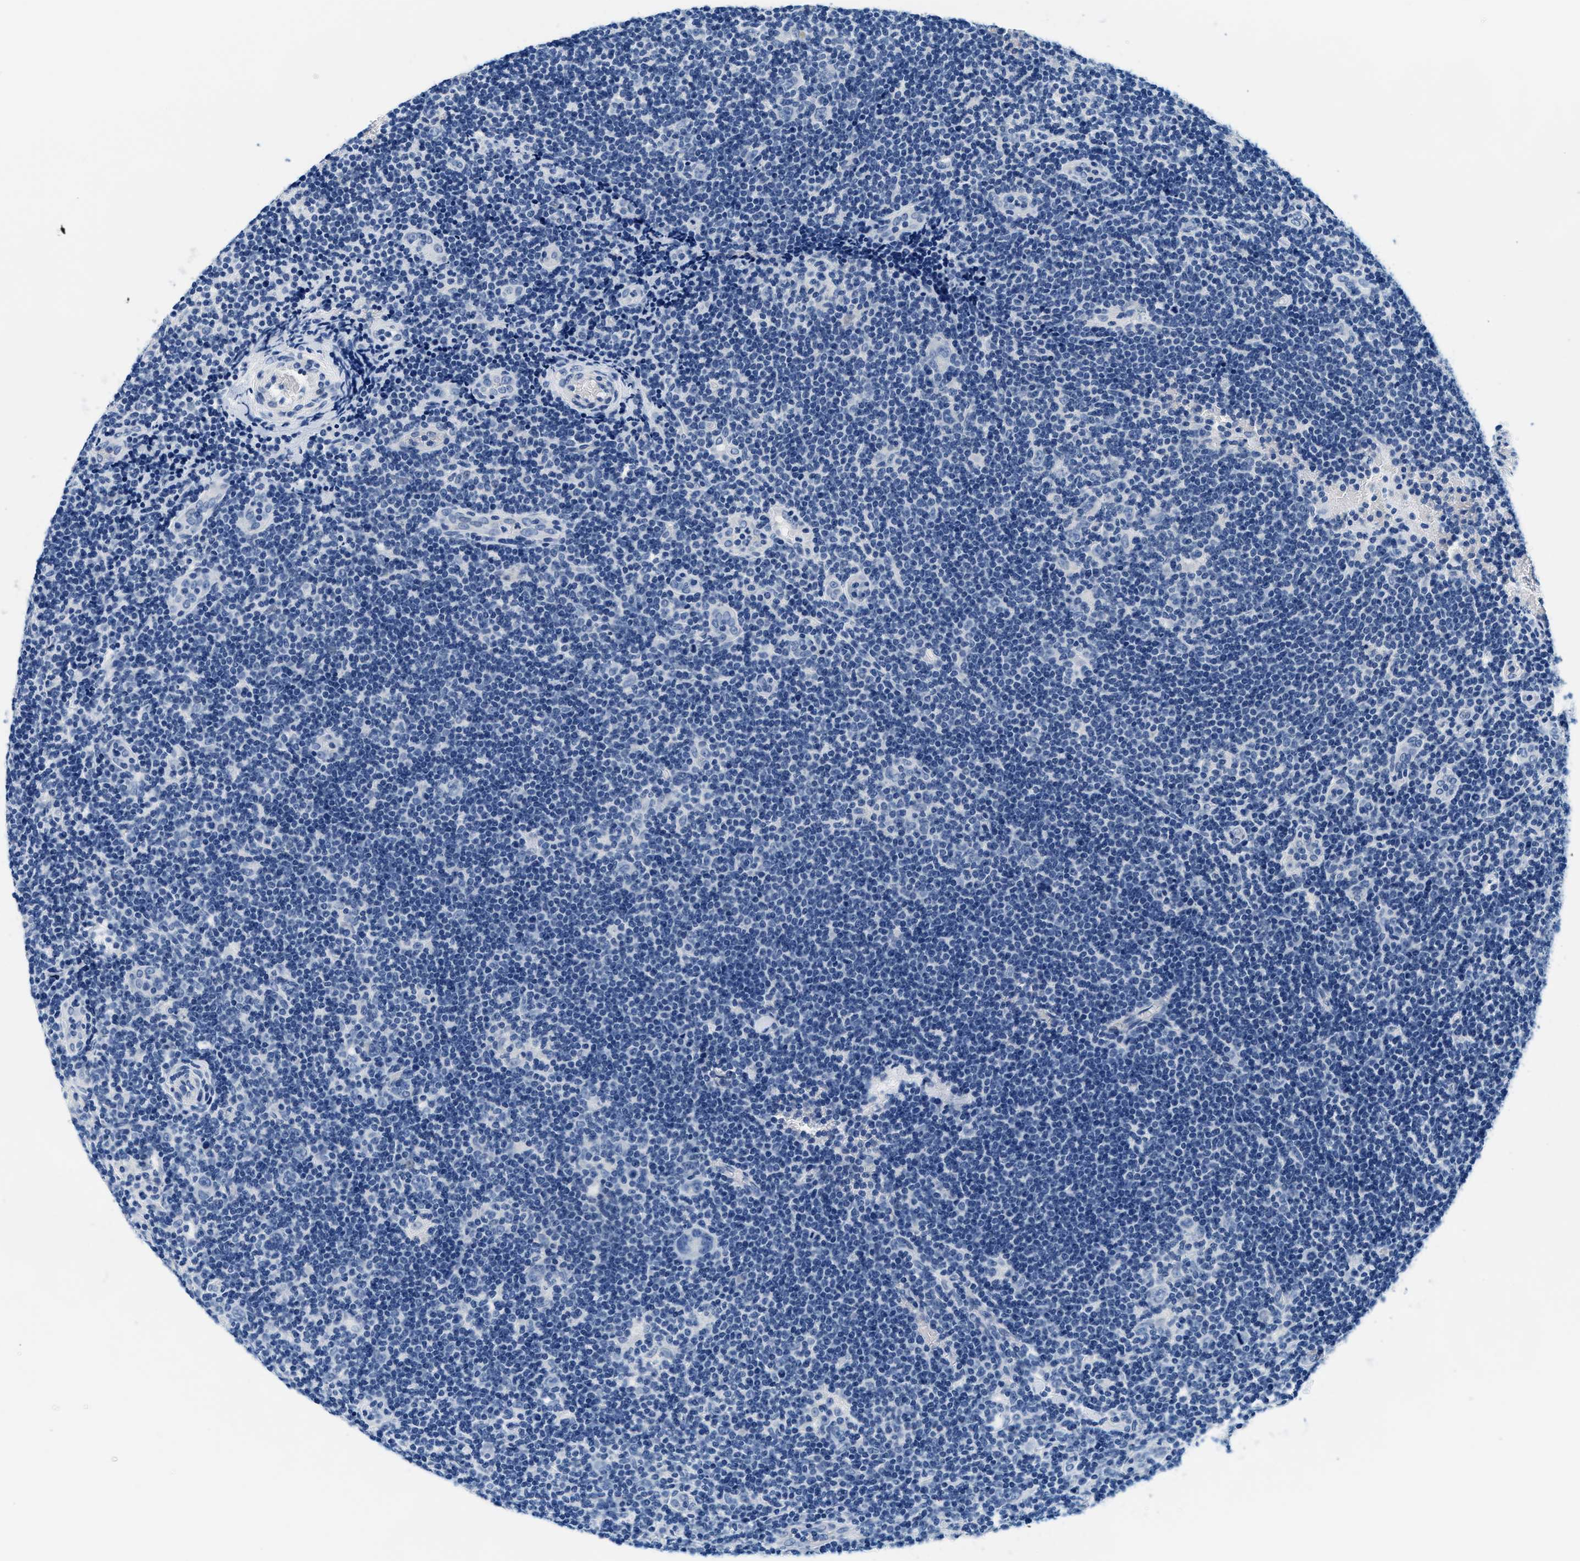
{"staining": {"intensity": "negative", "quantity": "none", "location": "none"}, "tissue": "lymphoma", "cell_type": "Tumor cells", "image_type": "cancer", "snomed": [{"axis": "morphology", "description": "Hodgkin's disease, NOS"}, {"axis": "topography", "description": "Lymph node"}], "caption": "Histopathology image shows no significant protein positivity in tumor cells of lymphoma.", "gene": "GSTM3", "patient": {"sex": "female", "age": 57}}